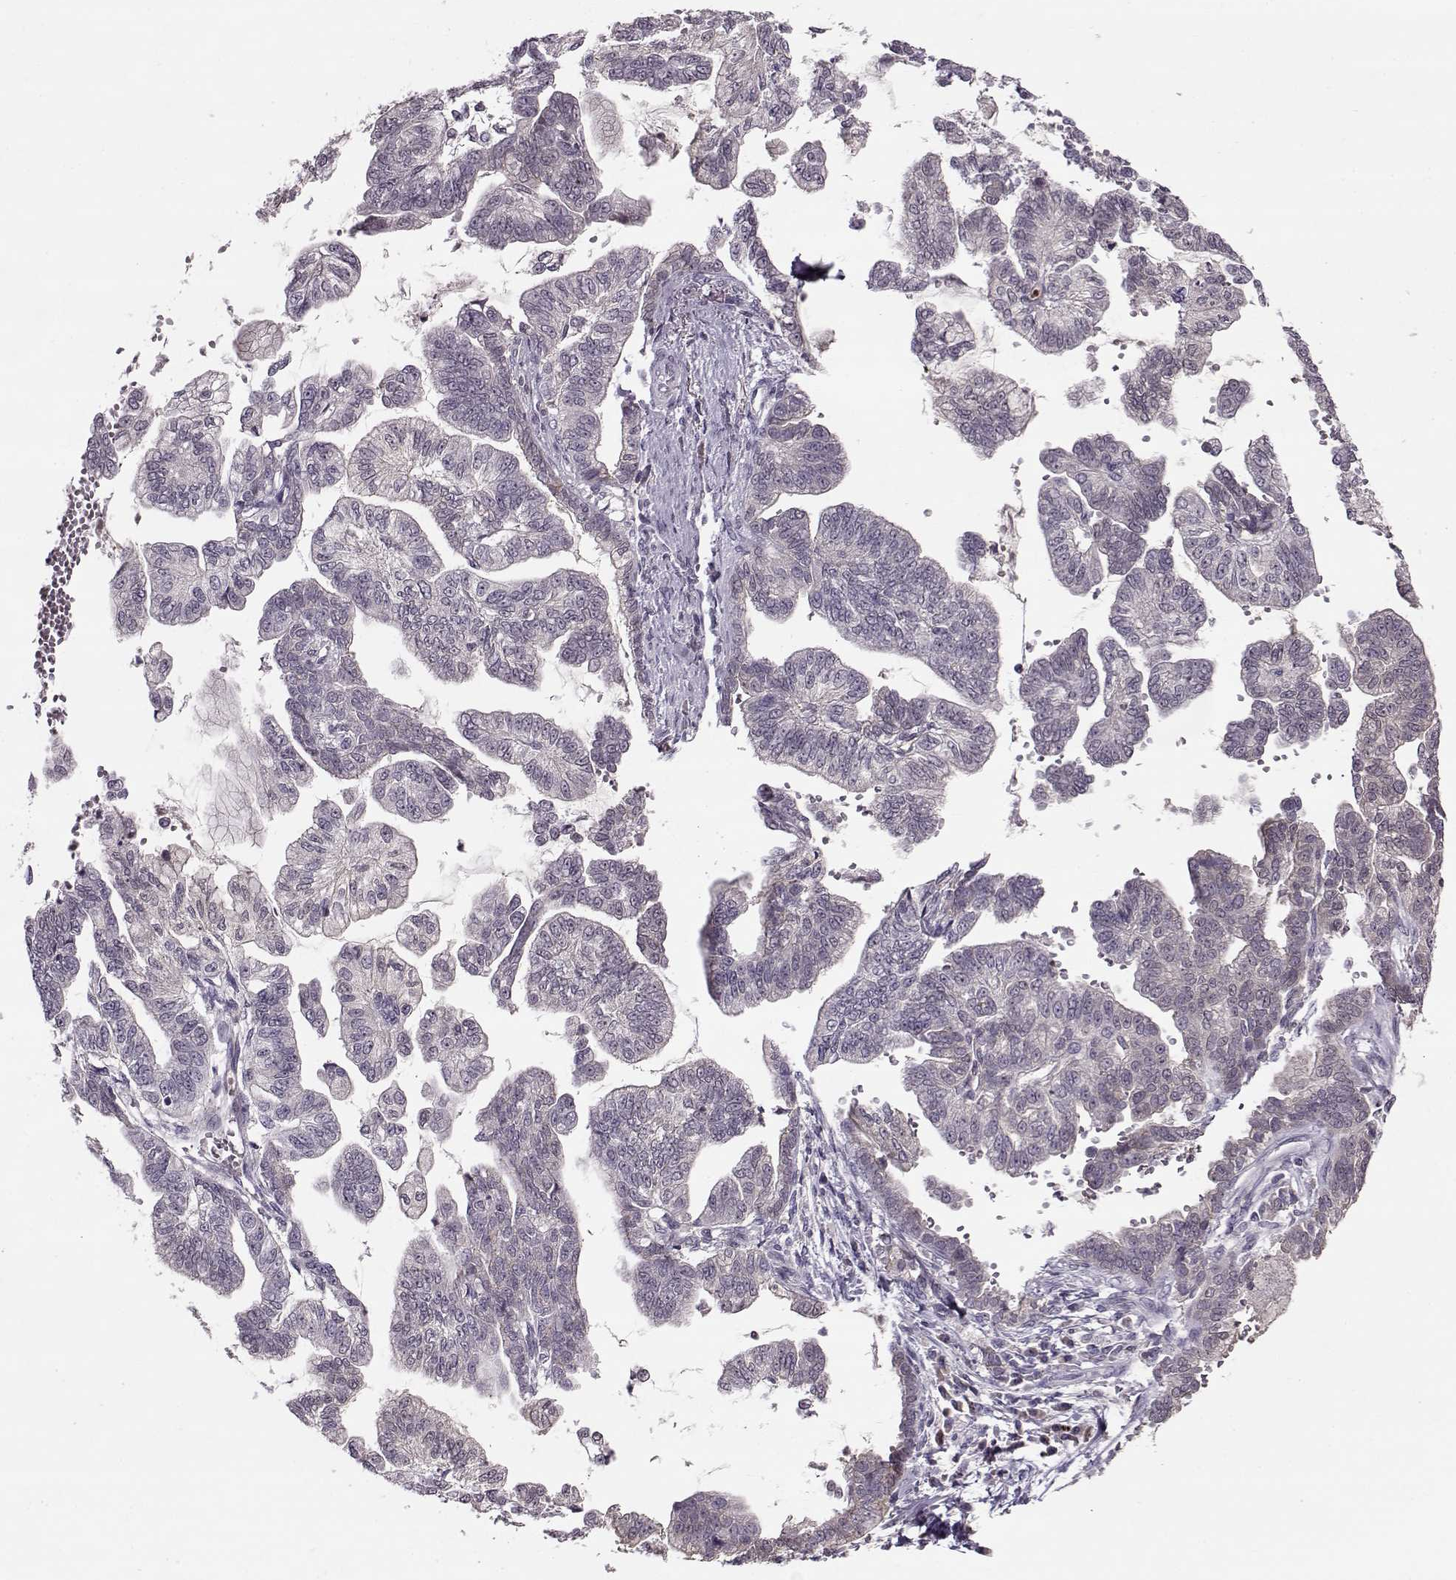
{"staining": {"intensity": "negative", "quantity": "none", "location": "none"}, "tissue": "stomach cancer", "cell_type": "Tumor cells", "image_type": "cancer", "snomed": [{"axis": "morphology", "description": "Adenocarcinoma, NOS"}, {"axis": "topography", "description": "Stomach"}], "caption": "DAB (3,3'-diaminobenzidine) immunohistochemical staining of human stomach cancer (adenocarcinoma) exhibits no significant expression in tumor cells.", "gene": "ACOT11", "patient": {"sex": "male", "age": 83}}